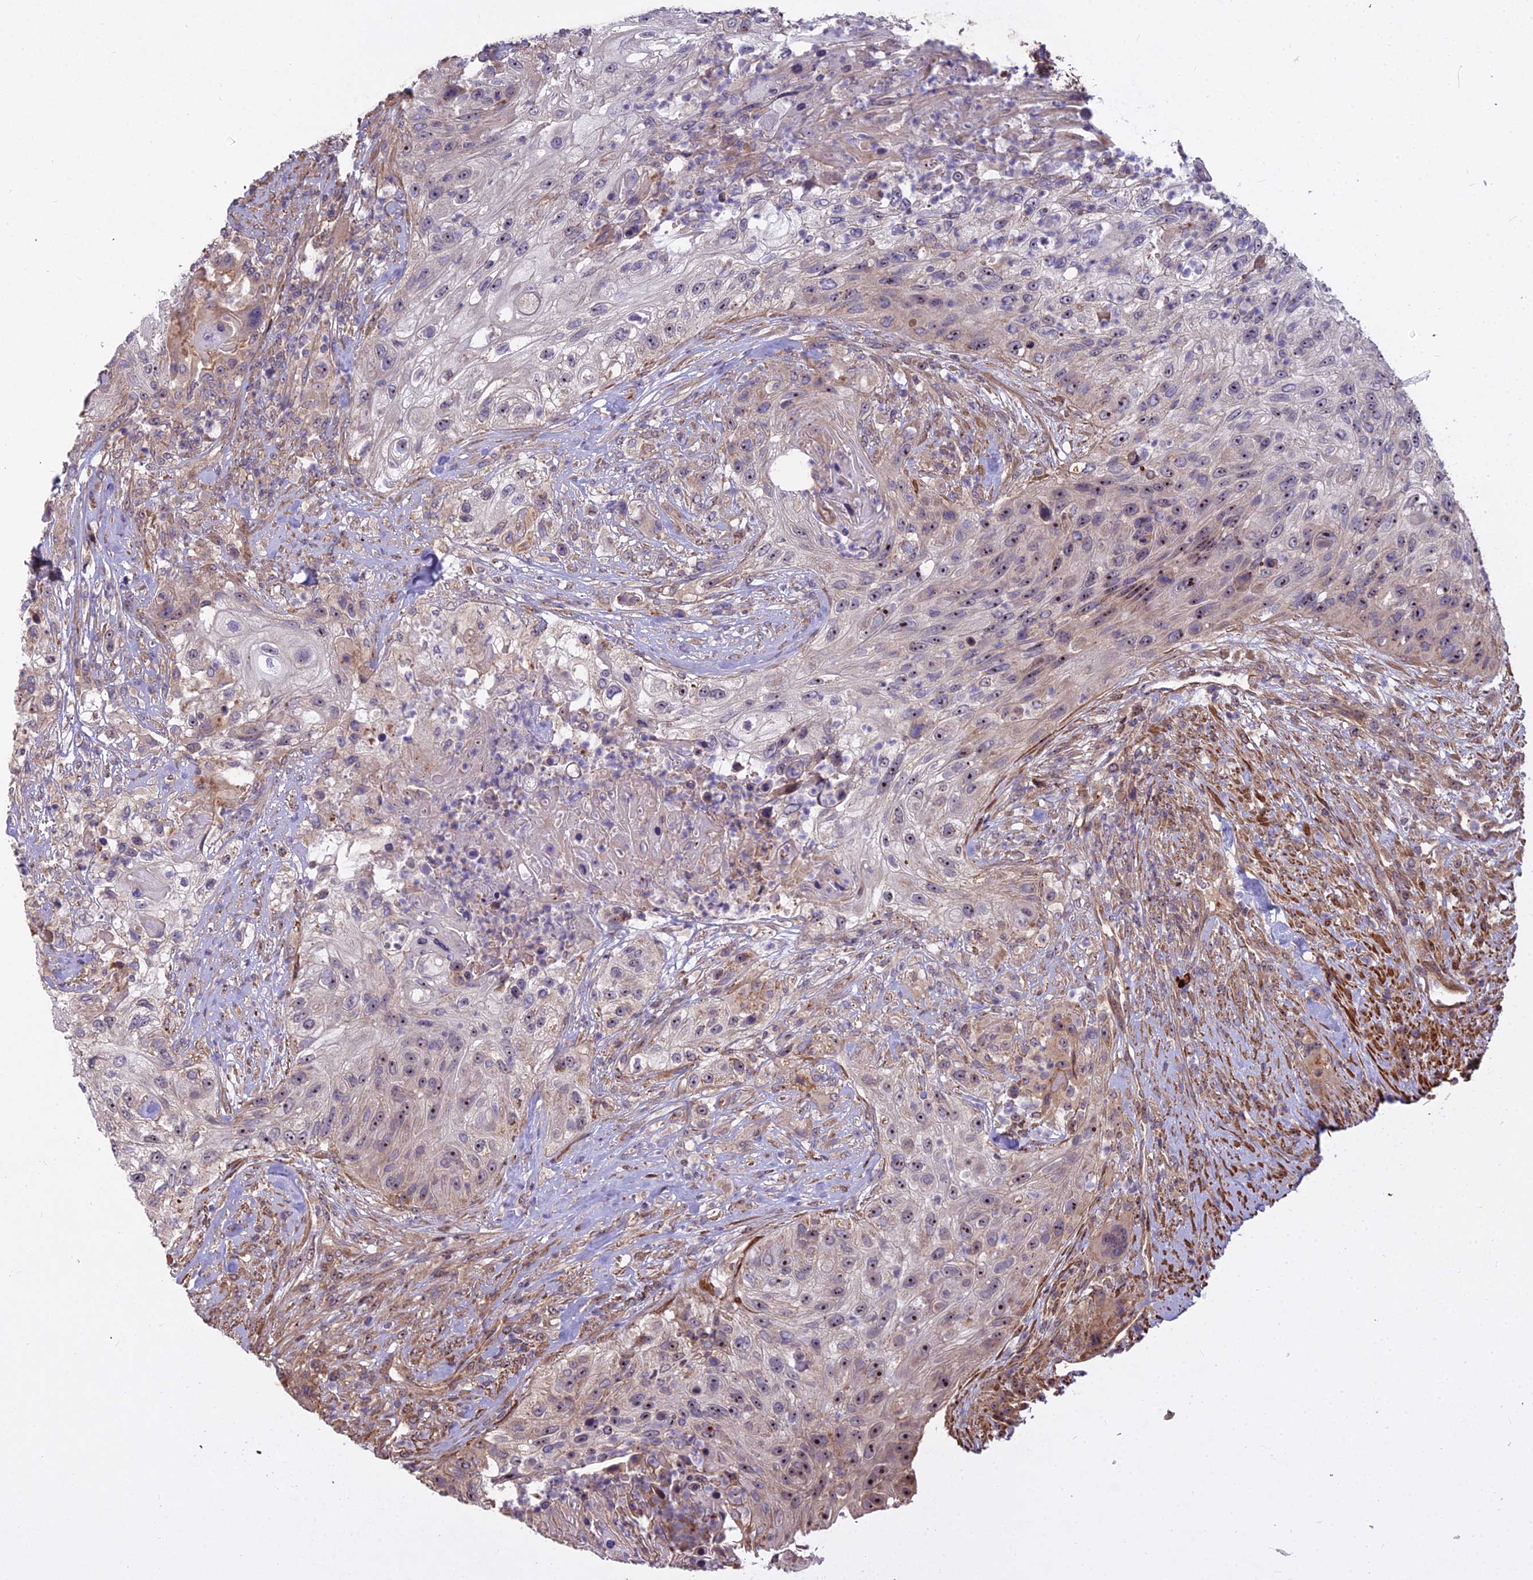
{"staining": {"intensity": "moderate", "quantity": "<25%", "location": "nuclear"}, "tissue": "urothelial cancer", "cell_type": "Tumor cells", "image_type": "cancer", "snomed": [{"axis": "morphology", "description": "Urothelial carcinoma, High grade"}, {"axis": "topography", "description": "Urinary bladder"}], "caption": "Moderate nuclear staining is seen in approximately <25% of tumor cells in urothelial cancer.", "gene": "TCEA3", "patient": {"sex": "female", "age": 60}}